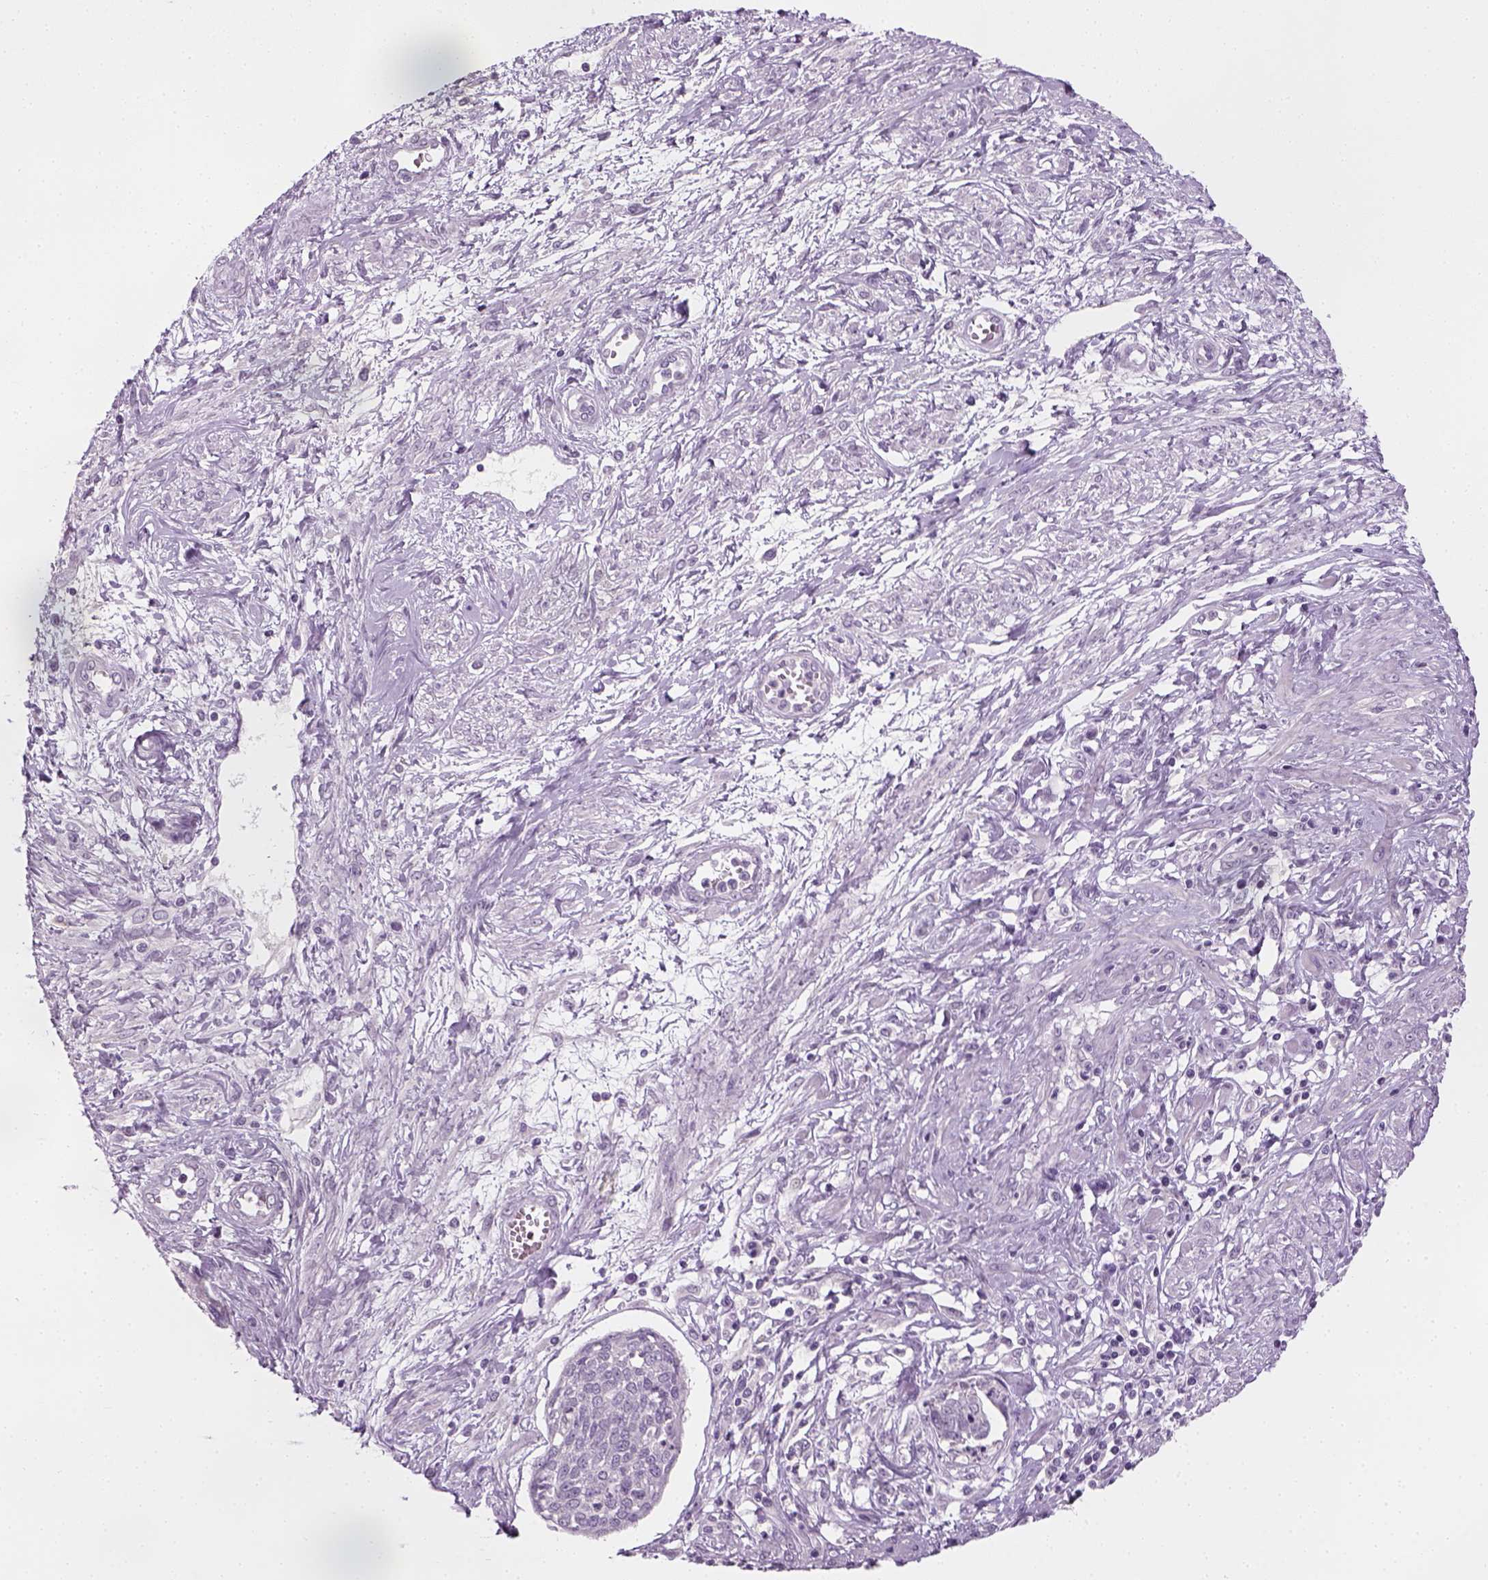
{"staining": {"intensity": "negative", "quantity": "none", "location": "none"}, "tissue": "cervical cancer", "cell_type": "Tumor cells", "image_type": "cancer", "snomed": [{"axis": "morphology", "description": "Squamous cell carcinoma, NOS"}, {"axis": "topography", "description": "Cervix"}], "caption": "Protein analysis of cervical cancer shows no significant staining in tumor cells.", "gene": "TH", "patient": {"sex": "female", "age": 34}}